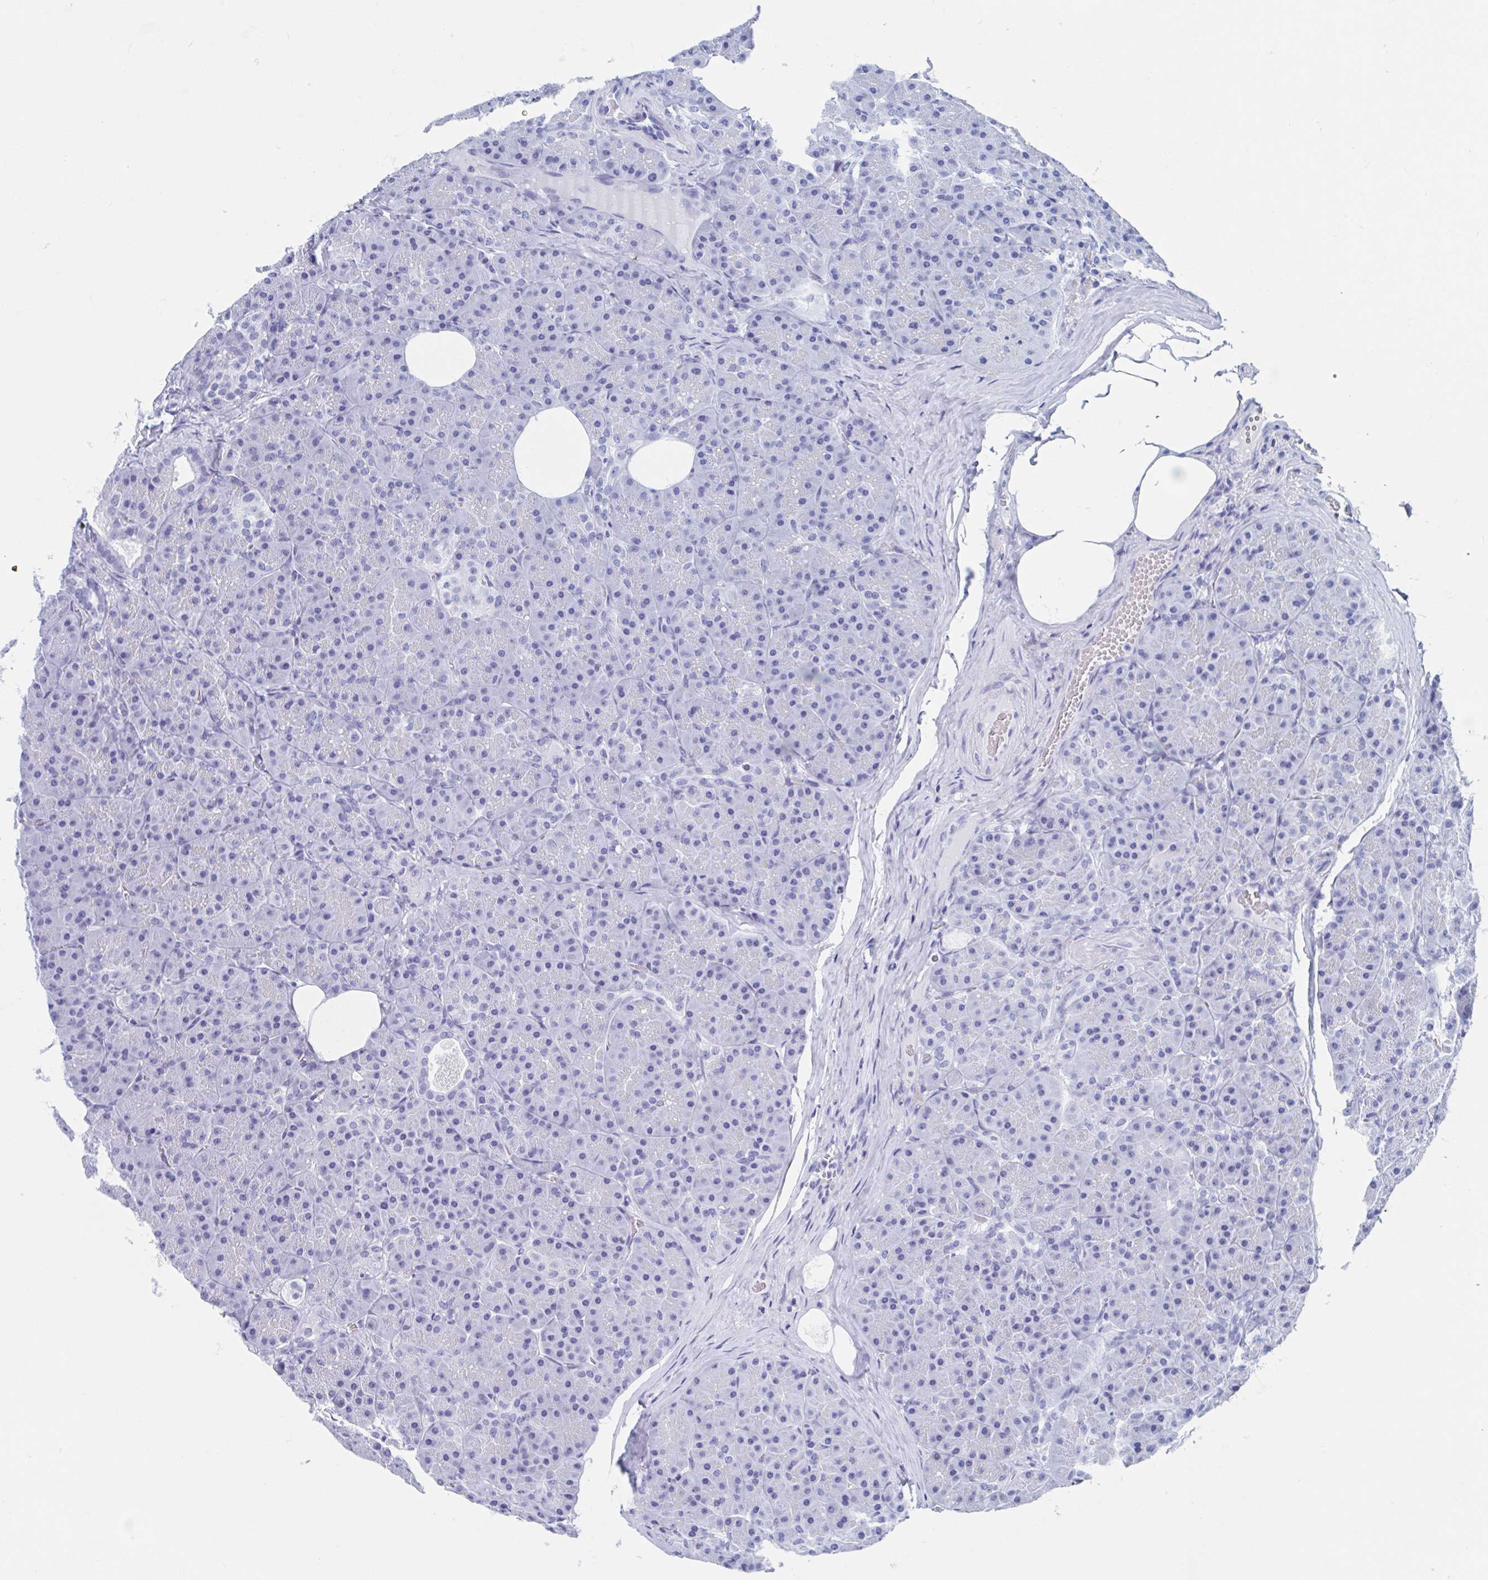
{"staining": {"intensity": "negative", "quantity": "none", "location": "none"}, "tissue": "pancreas", "cell_type": "Exocrine glandular cells", "image_type": "normal", "snomed": [{"axis": "morphology", "description": "Normal tissue, NOS"}, {"axis": "topography", "description": "Pancreas"}], "caption": "Immunohistochemistry (IHC) of unremarkable human pancreas shows no expression in exocrine glandular cells.", "gene": "C10orf53", "patient": {"sex": "male", "age": 57}}